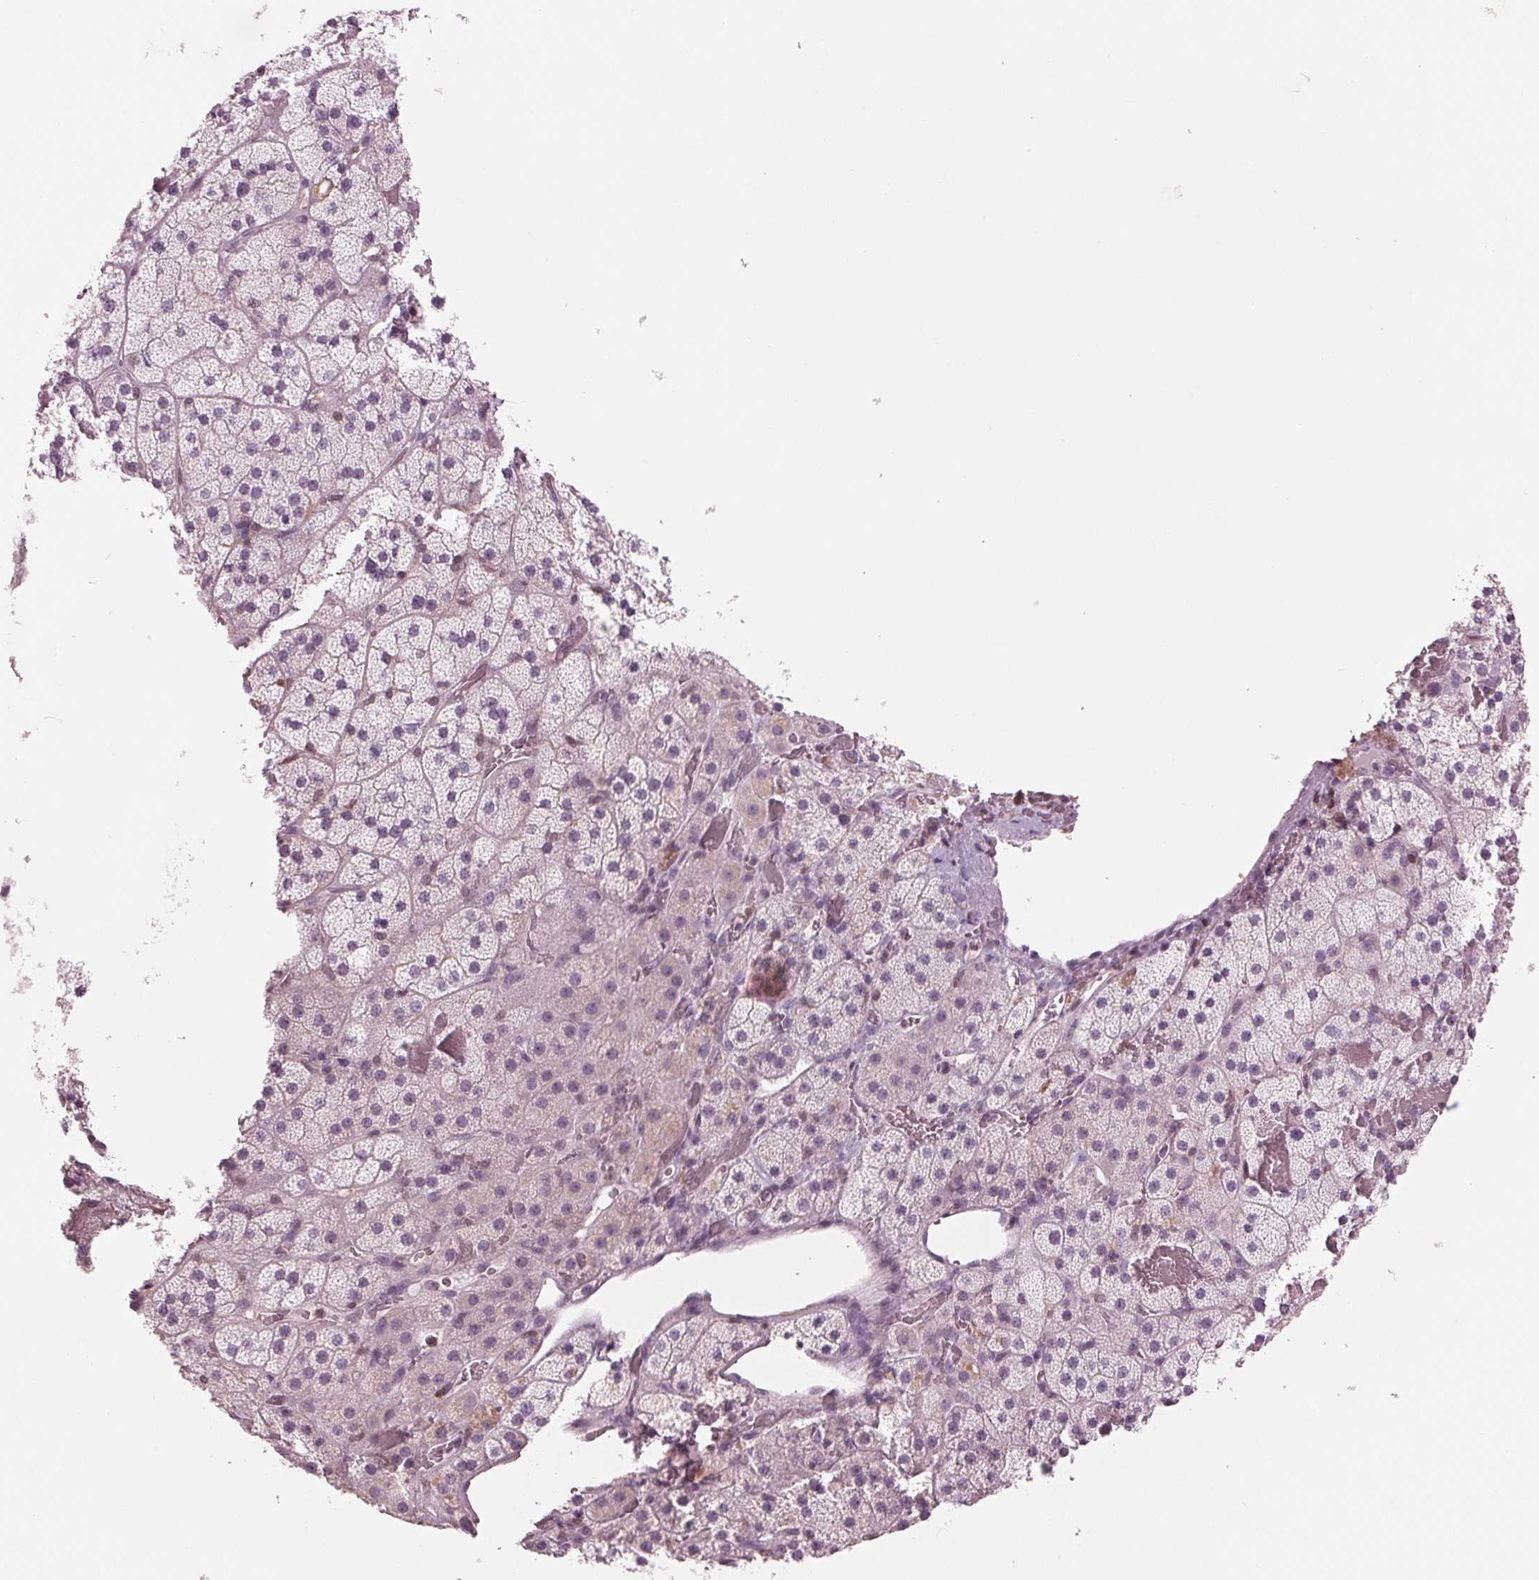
{"staining": {"intensity": "negative", "quantity": "none", "location": "none"}, "tissue": "adrenal gland", "cell_type": "Glandular cells", "image_type": "normal", "snomed": [{"axis": "morphology", "description": "Normal tissue, NOS"}, {"axis": "topography", "description": "Adrenal gland"}], "caption": "DAB (3,3'-diaminobenzidine) immunohistochemical staining of normal adrenal gland reveals no significant expression in glandular cells.", "gene": "BTLA", "patient": {"sex": "male", "age": 57}}